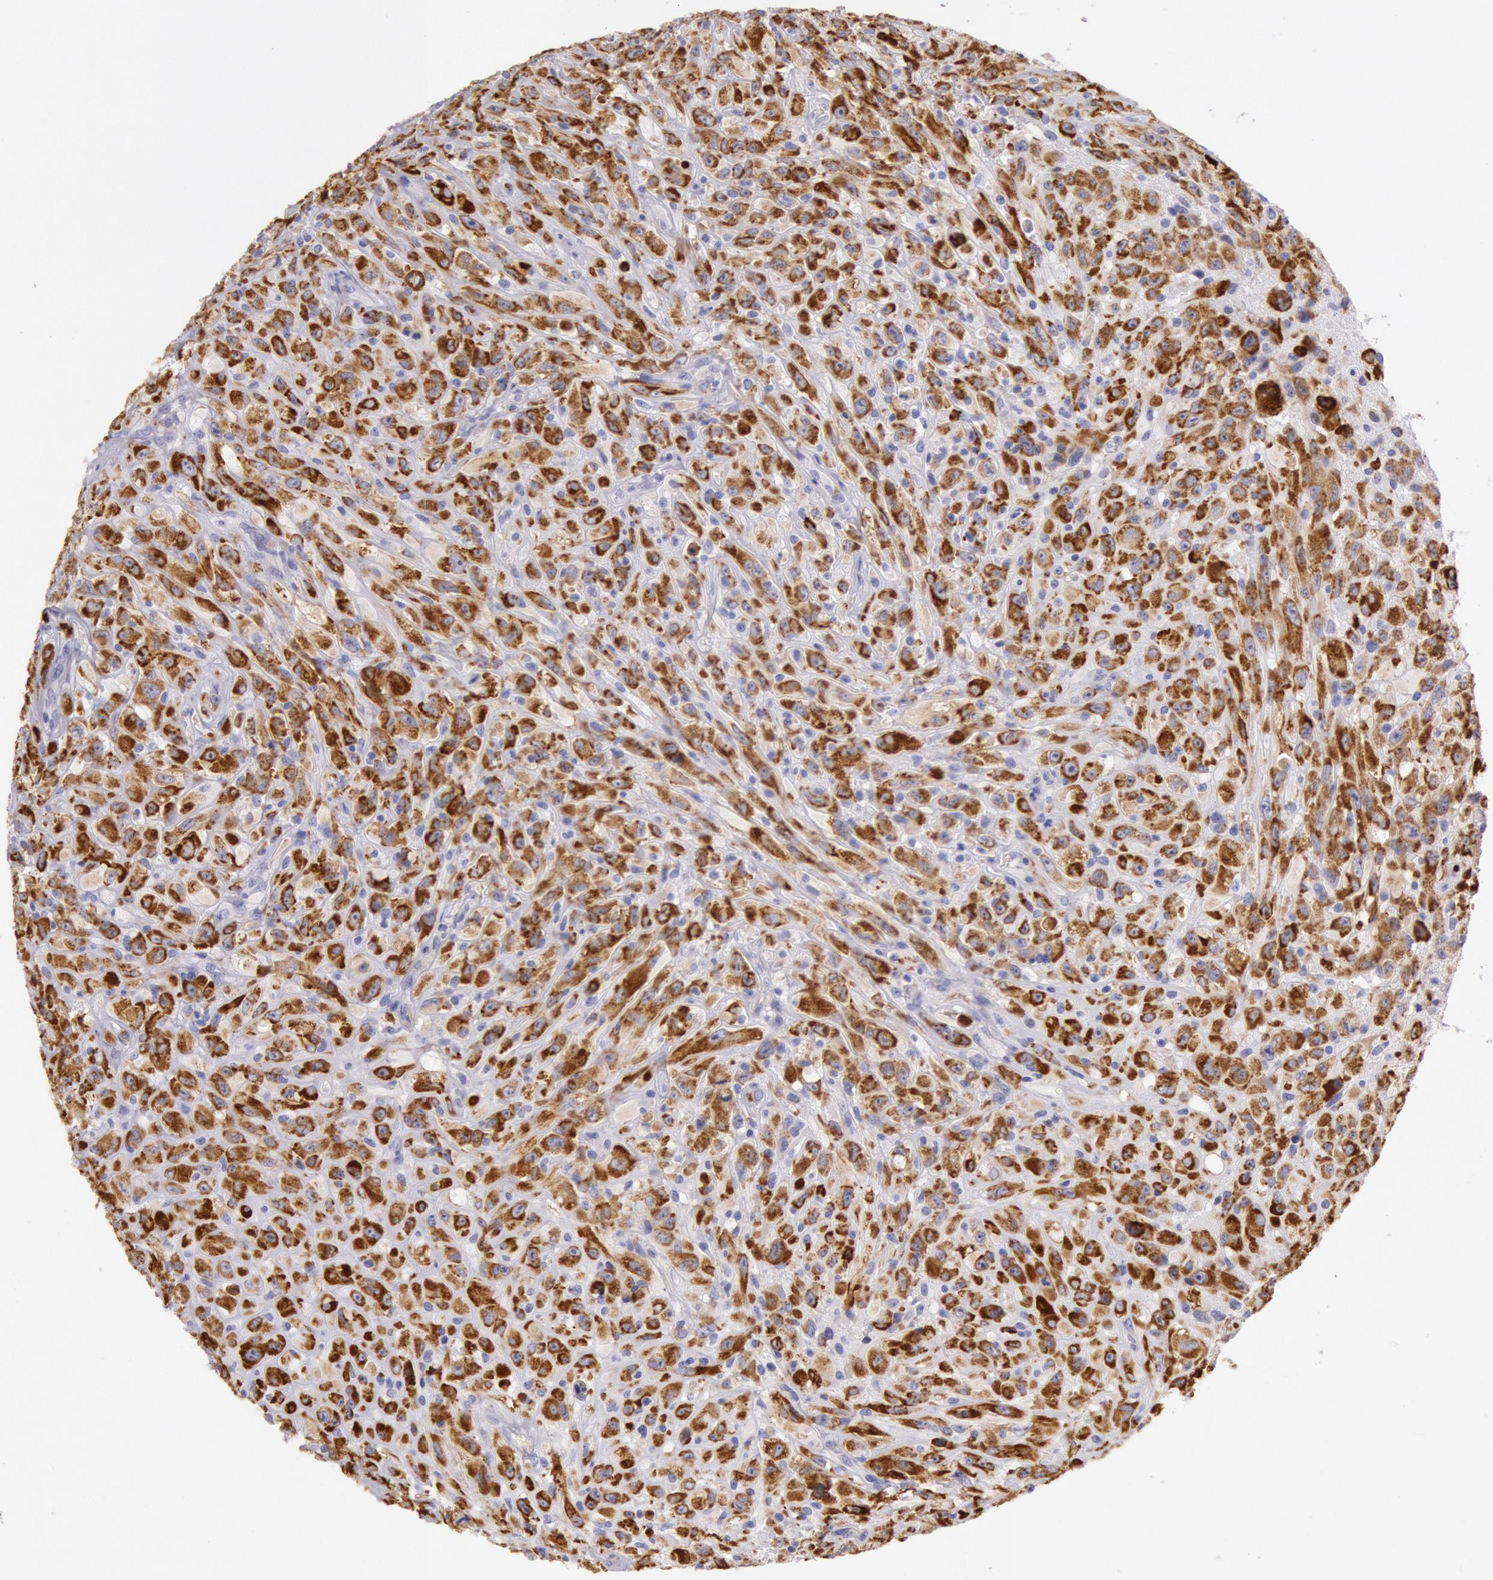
{"staining": {"intensity": "strong", "quantity": ">75%", "location": "cytoplasmic/membranous"}, "tissue": "glioma", "cell_type": "Tumor cells", "image_type": "cancer", "snomed": [{"axis": "morphology", "description": "Glioma, malignant, High grade"}, {"axis": "topography", "description": "Brain"}], "caption": "A high amount of strong cytoplasmic/membranous expression is appreciated in about >75% of tumor cells in malignant glioma (high-grade) tissue.", "gene": "CIDEB", "patient": {"sex": "male", "age": 48}}